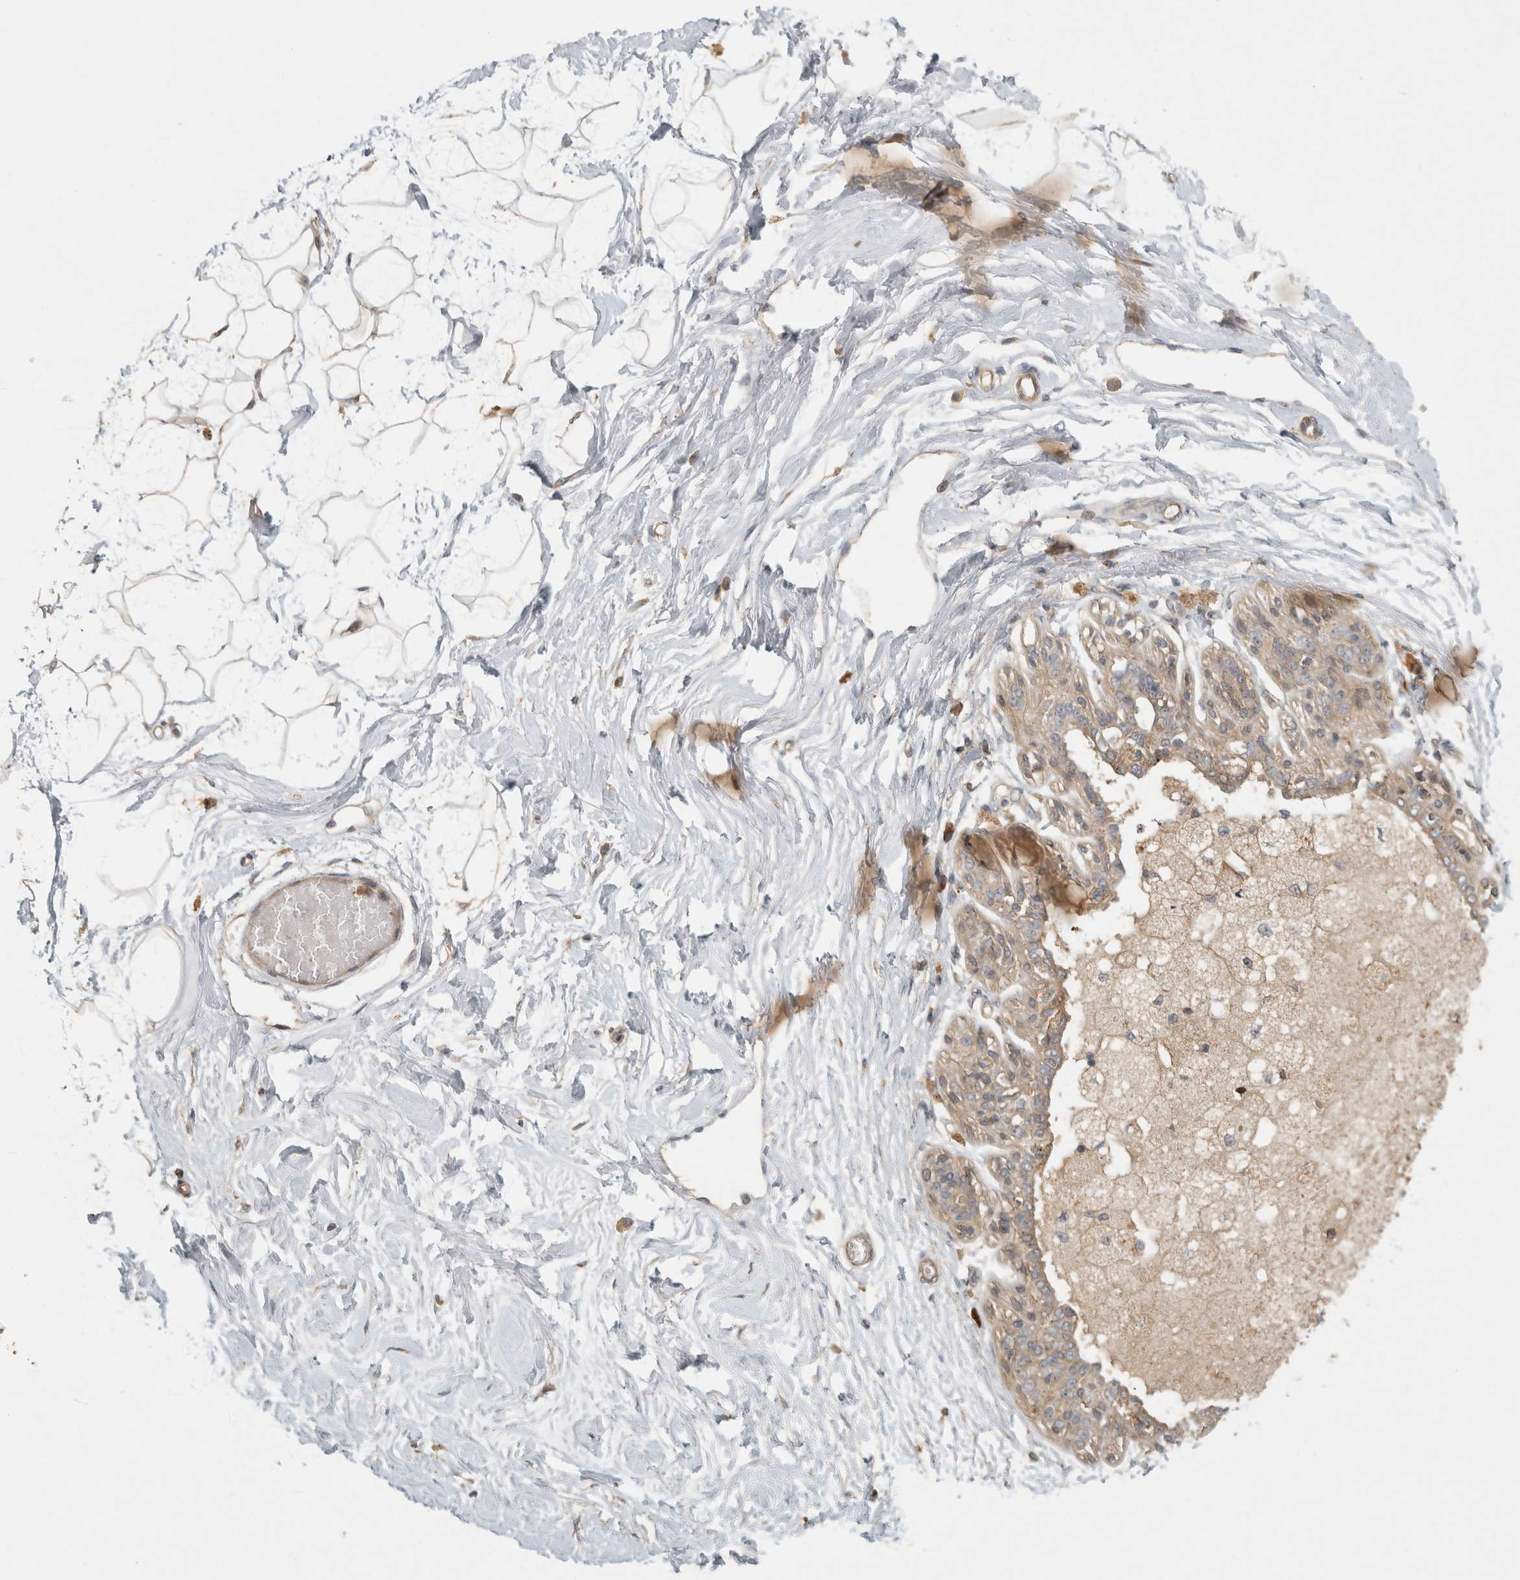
{"staining": {"intensity": "weak", "quantity": "<25%", "location": "cytoplasmic/membranous"}, "tissue": "breast", "cell_type": "Adipocytes", "image_type": "normal", "snomed": [{"axis": "morphology", "description": "Normal tissue, NOS"}, {"axis": "topography", "description": "Breast"}], "caption": "Adipocytes show no significant protein staining in normal breast. The staining is performed using DAB brown chromogen with nuclei counter-stained in using hematoxylin.", "gene": "VEPH1", "patient": {"sex": "female", "age": 45}}